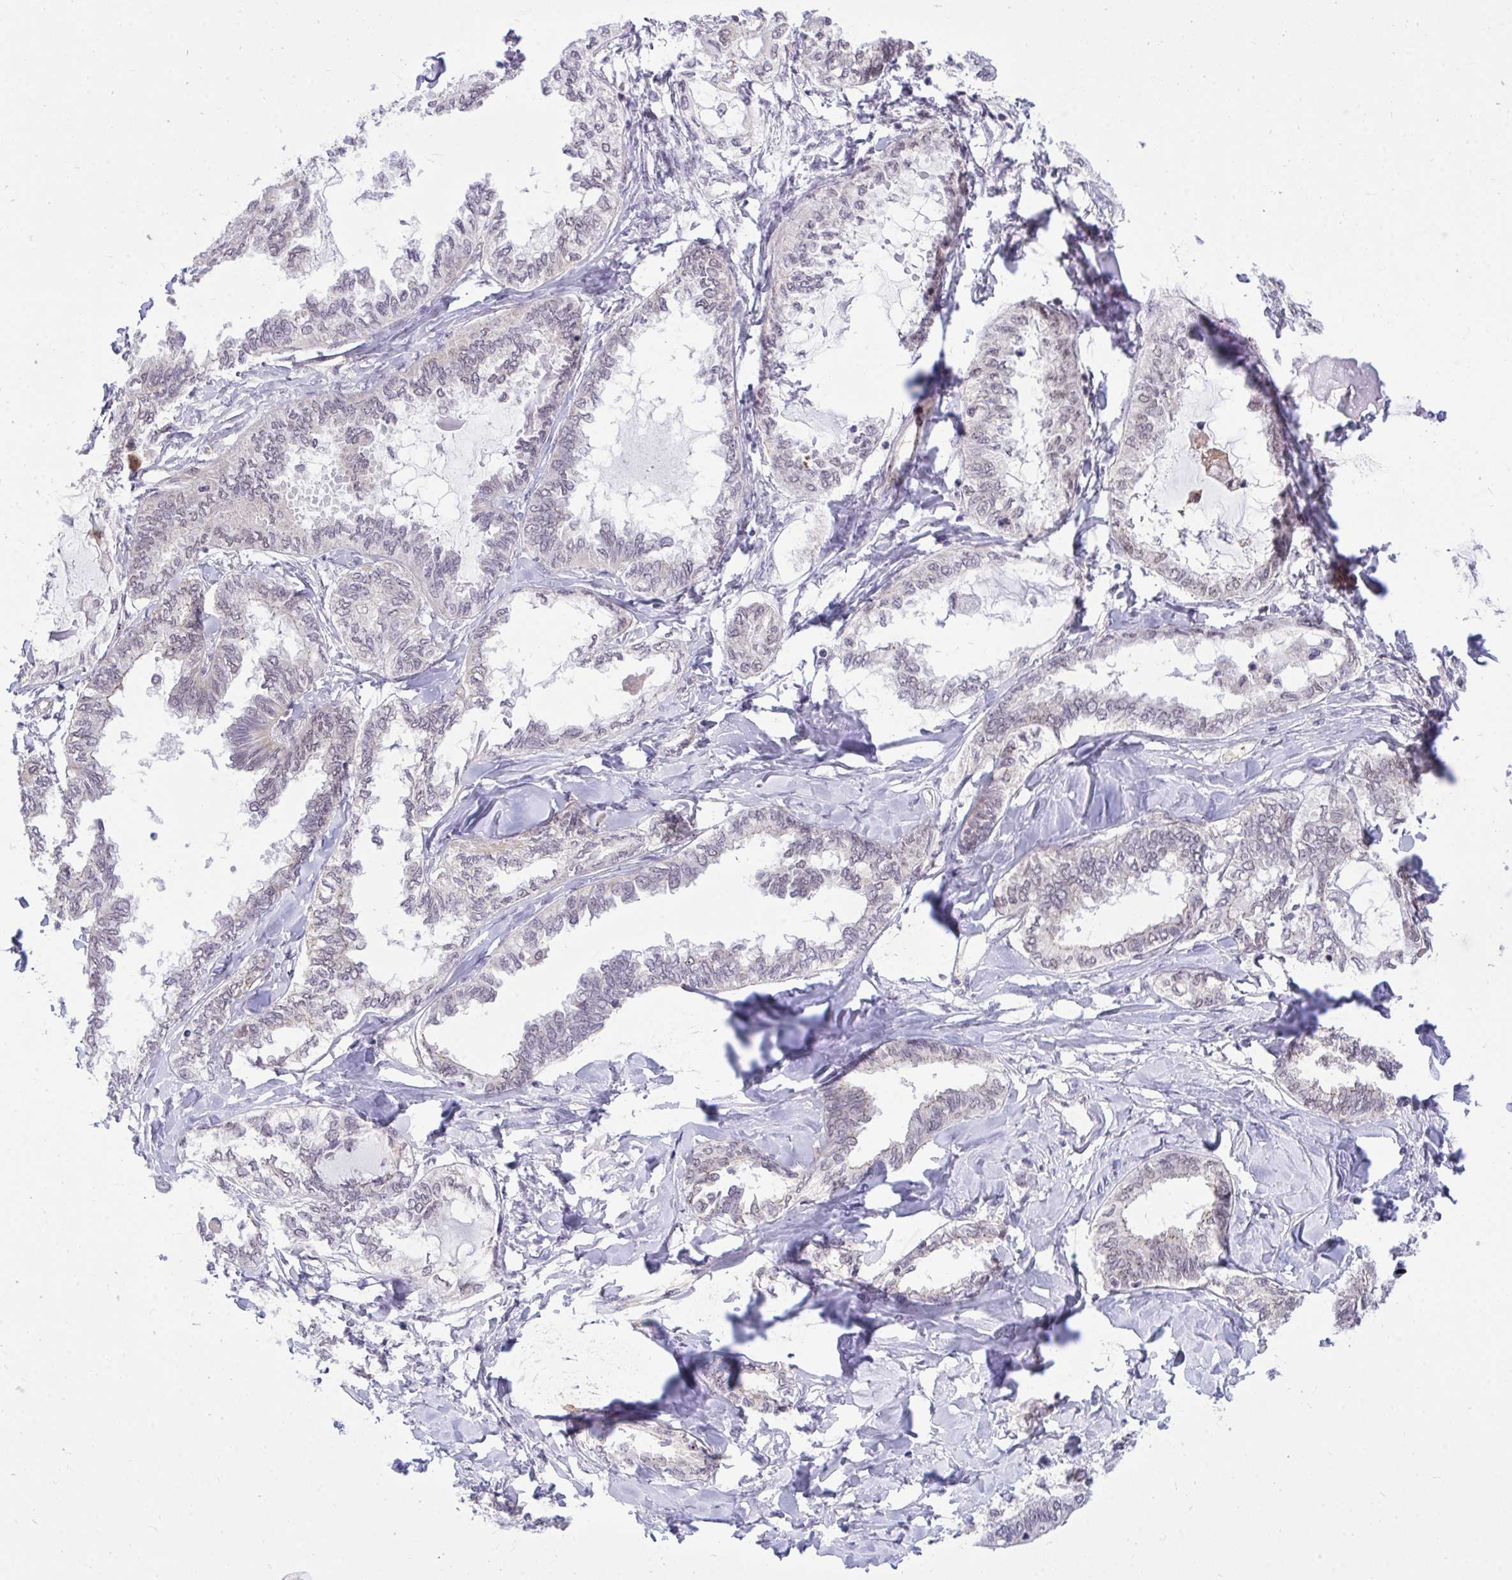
{"staining": {"intensity": "negative", "quantity": "none", "location": "none"}, "tissue": "ovarian cancer", "cell_type": "Tumor cells", "image_type": "cancer", "snomed": [{"axis": "morphology", "description": "Carcinoma, endometroid"}, {"axis": "topography", "description": "Ovary"}], "caption": "This micrograph is of endometroid carcinoma (ovarian) stained with immunohistochemistry (IHC) to label a protein in brown with the nuclei are counter-stained blue. There is no expression in tumor cells.", "gene": "PPP1CA", "patient": {"sex": "female", "age": 70}}